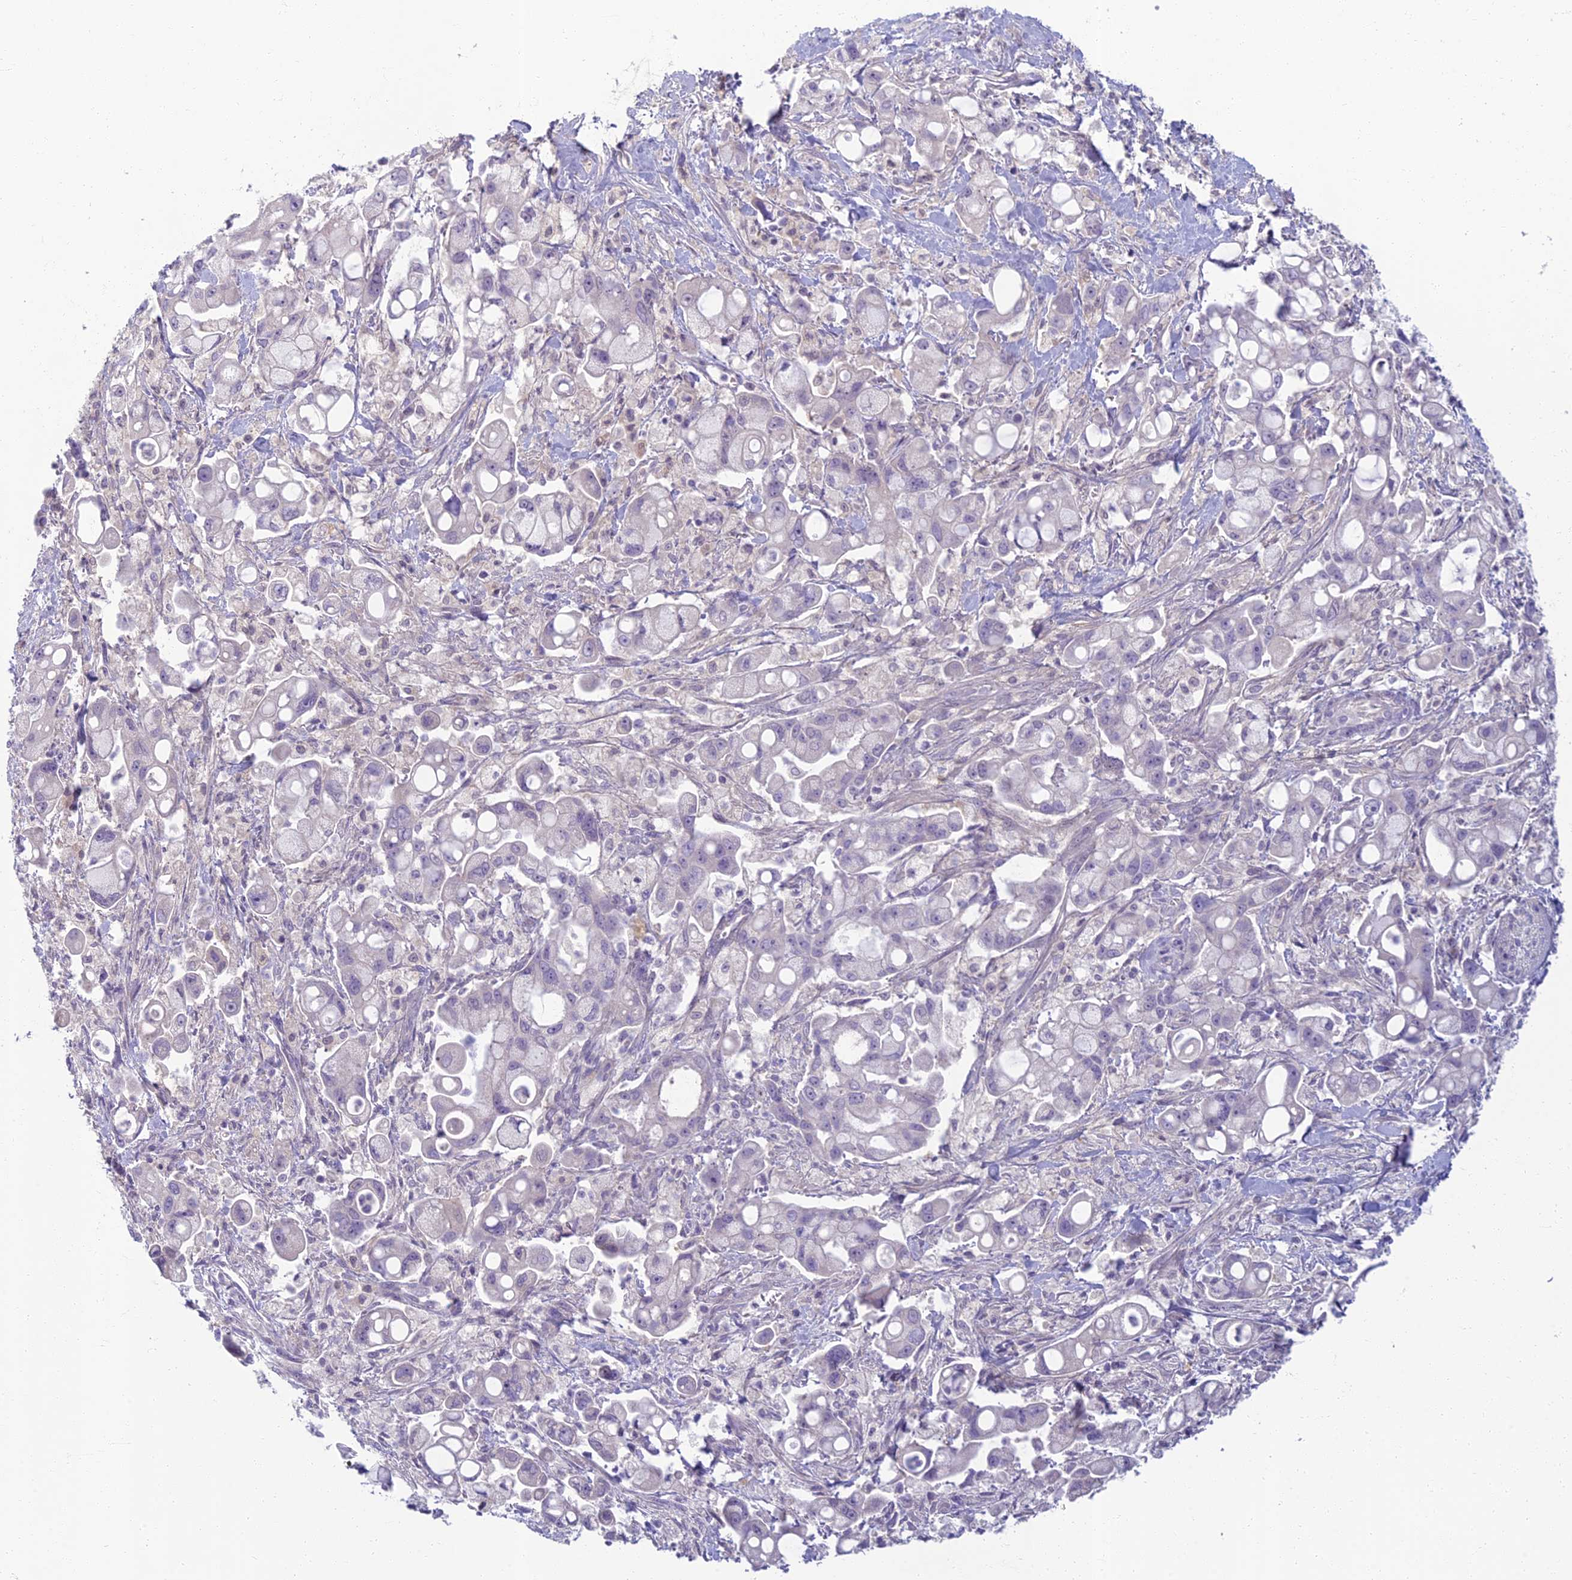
{"staining": {"intensity": "negative", "quantity": "none", "location": "none"}, "tissue": "pancreatic cancer", "cell_type": "Tumor cells", "image_type": "cancer", "snomed": [{"axis": "morphology", "description": "Adenocarcinoma, NOS"}, {"axis": "topography", "description": "Pancreas"}], "caption": "Human pancreatic adenocarcinoma stained for a protein using immunohistochemistry (IHC) shows no expression in tumor cells.", "gene": "SLC25A41", "patient": {"sex": "male", "age": 68}}